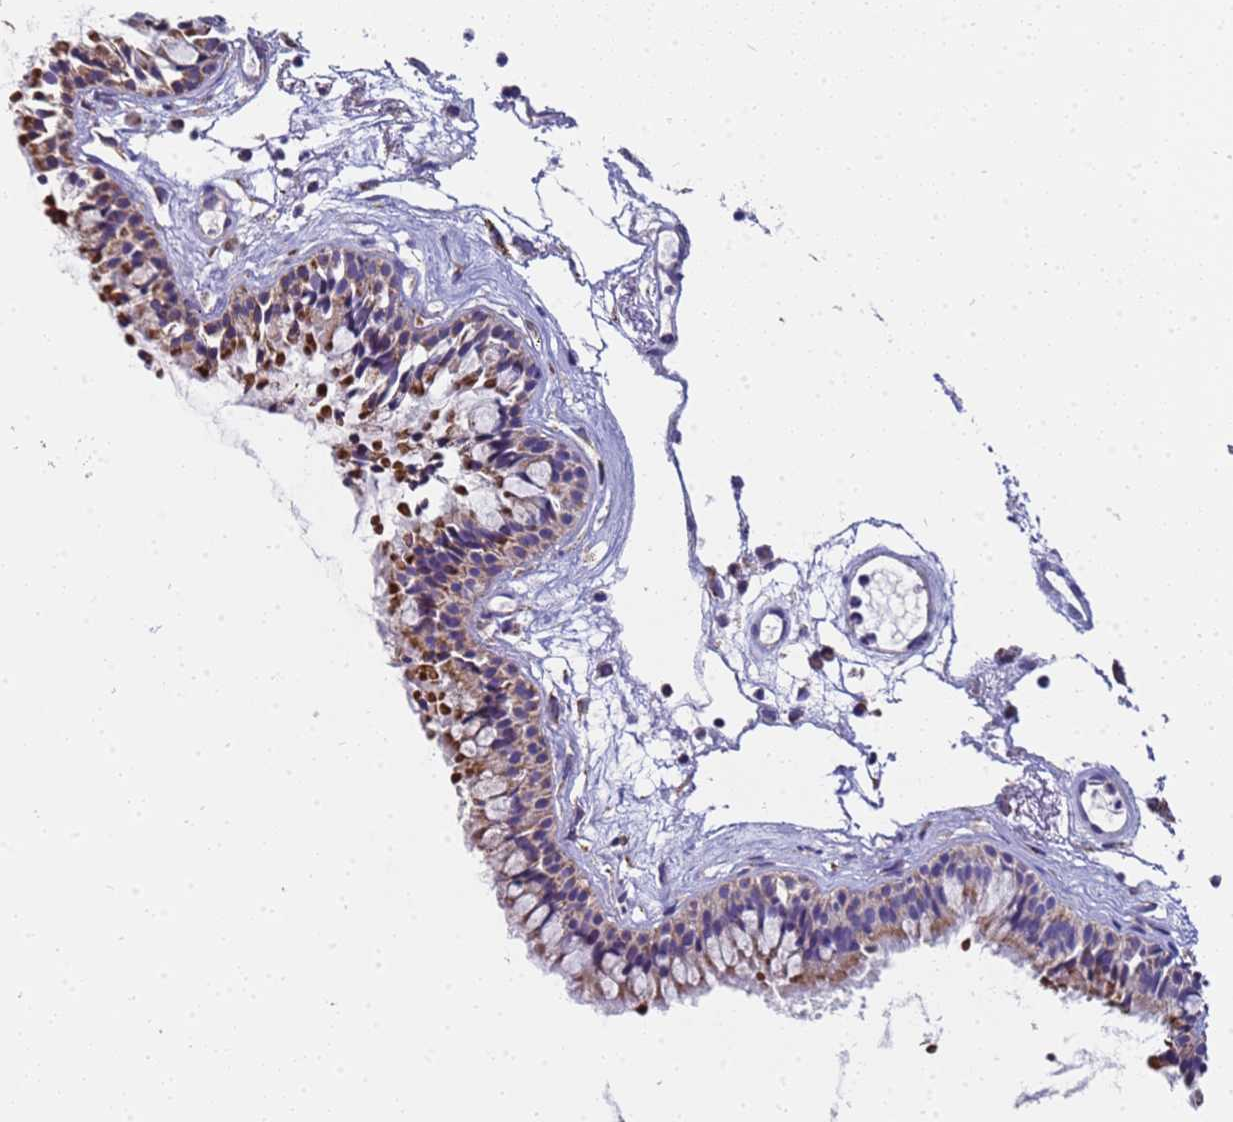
{"staining": {"intensity": "strong", "quantity": ">75%", "location": "cytoplasmic/membranous"}, "tissue": "nasopharynx", "cell_type": "Respiratory epithelial cells", "image_type": "normal", "snomed": [{"axis": "morphology", "description": "Normal tissue, NOS"}, {"axis": "topography", "description": "Nasopharynx"}], "caption": "Approximately >75% of respiratory epithelial cells in normal human nasopharynx show strong cytoplasmic/membranous protein staining as visualized by brown immunohistochemical staining.", "gene": "MRPS12", "patient": {"sex": "male", "age": 82}}